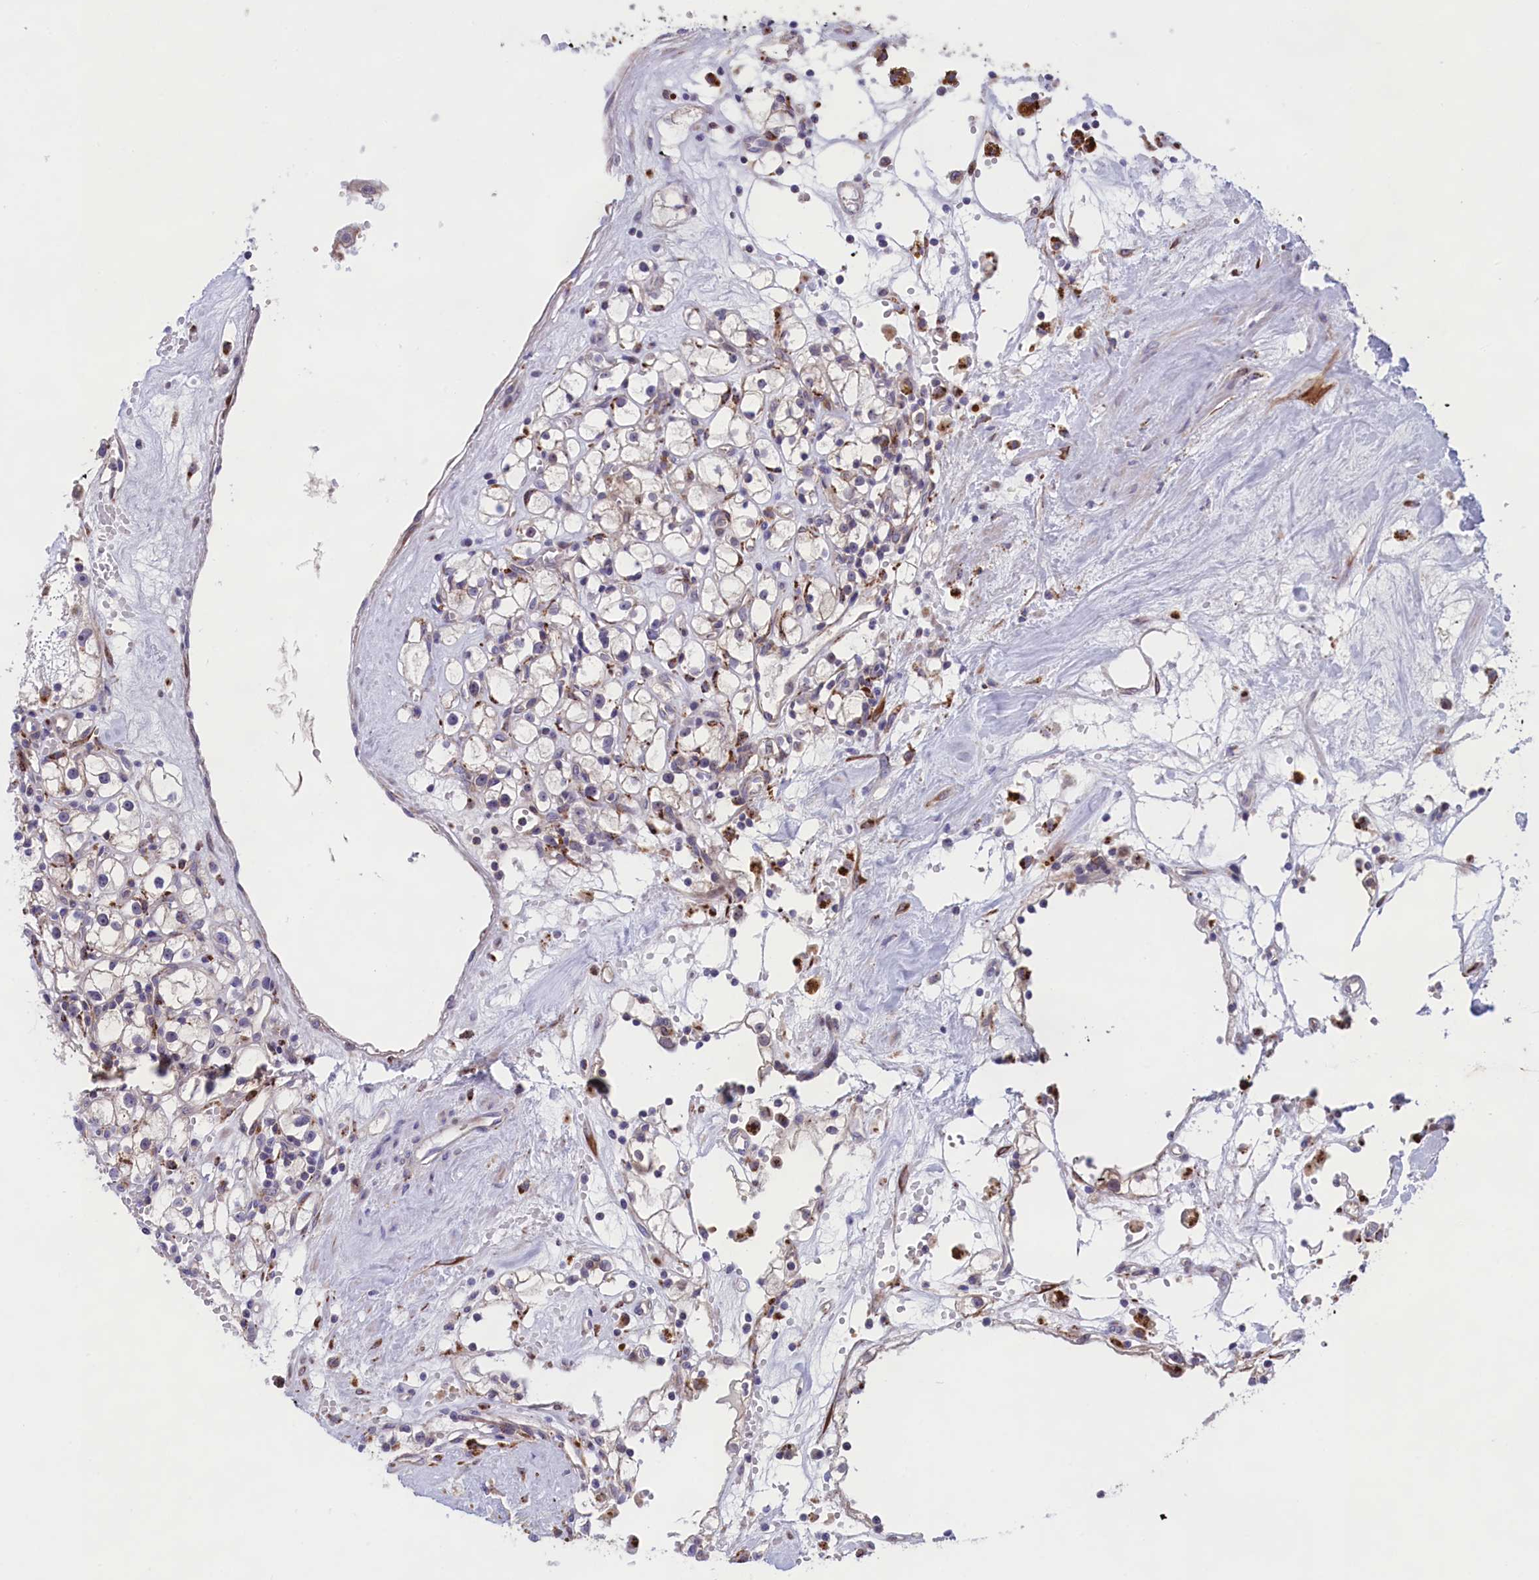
{"staining": {"intensity": "negative", "quantity": "none", "location": "none"}, "tissue": "renal cancer", "cell_type": "Tumor cells", "image_type": "cancer", "snomed": [{"axis": "morphology", "description": "Adenocarcinoma, NOS"}, {"axis": "topography", "description": "Kidney"}], "caption": "IHC of human adenocarcinoma (renal) demonstrates no staining in tumor cells.", "gene": "MAN2B1", "patient": {"sex": "male", "age": 56}}